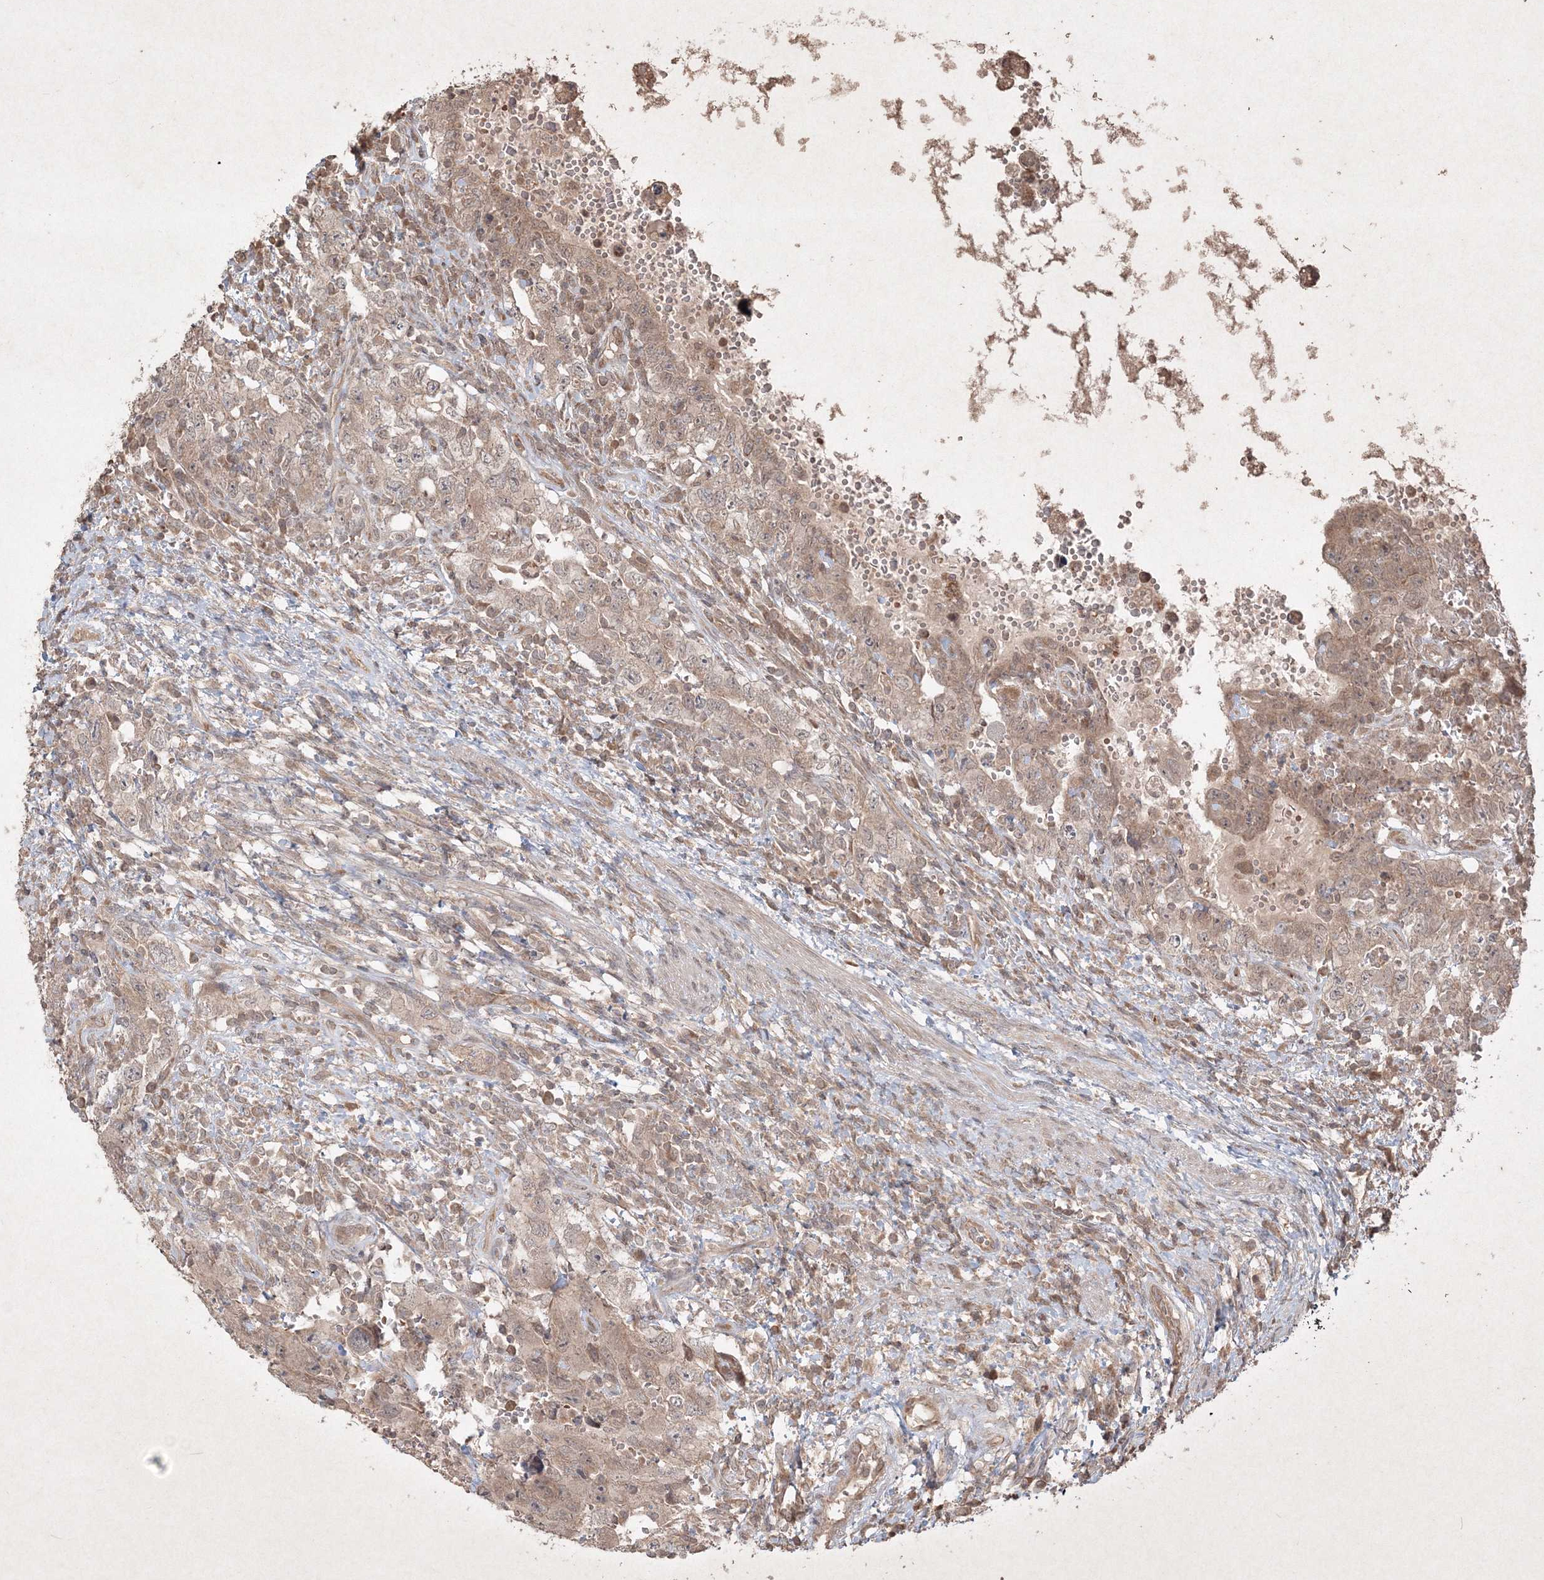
{"staining": {"intensity": "weak", "quantity": ">75%", "location": "cytoplasmic/membranous"}, "tissue": "testis cancer", "cell_type": "Tumor cells", "image_type": "cancer", "snomed": [{"axis": "morphology", "description": "Carcinoma, Embryonal, NOS"}, {"axis": "topography", "description": "Testis"}], "caption": "This histopathology image reveals immunohistochemistry (IHC) staining of embryonal carcinoma (testis), with low weak cytoplasmic/membranous expression in approximately >75% of tumor cells.", "gene": "PELI3", "patient": {"sex": "male", "age": 26}}